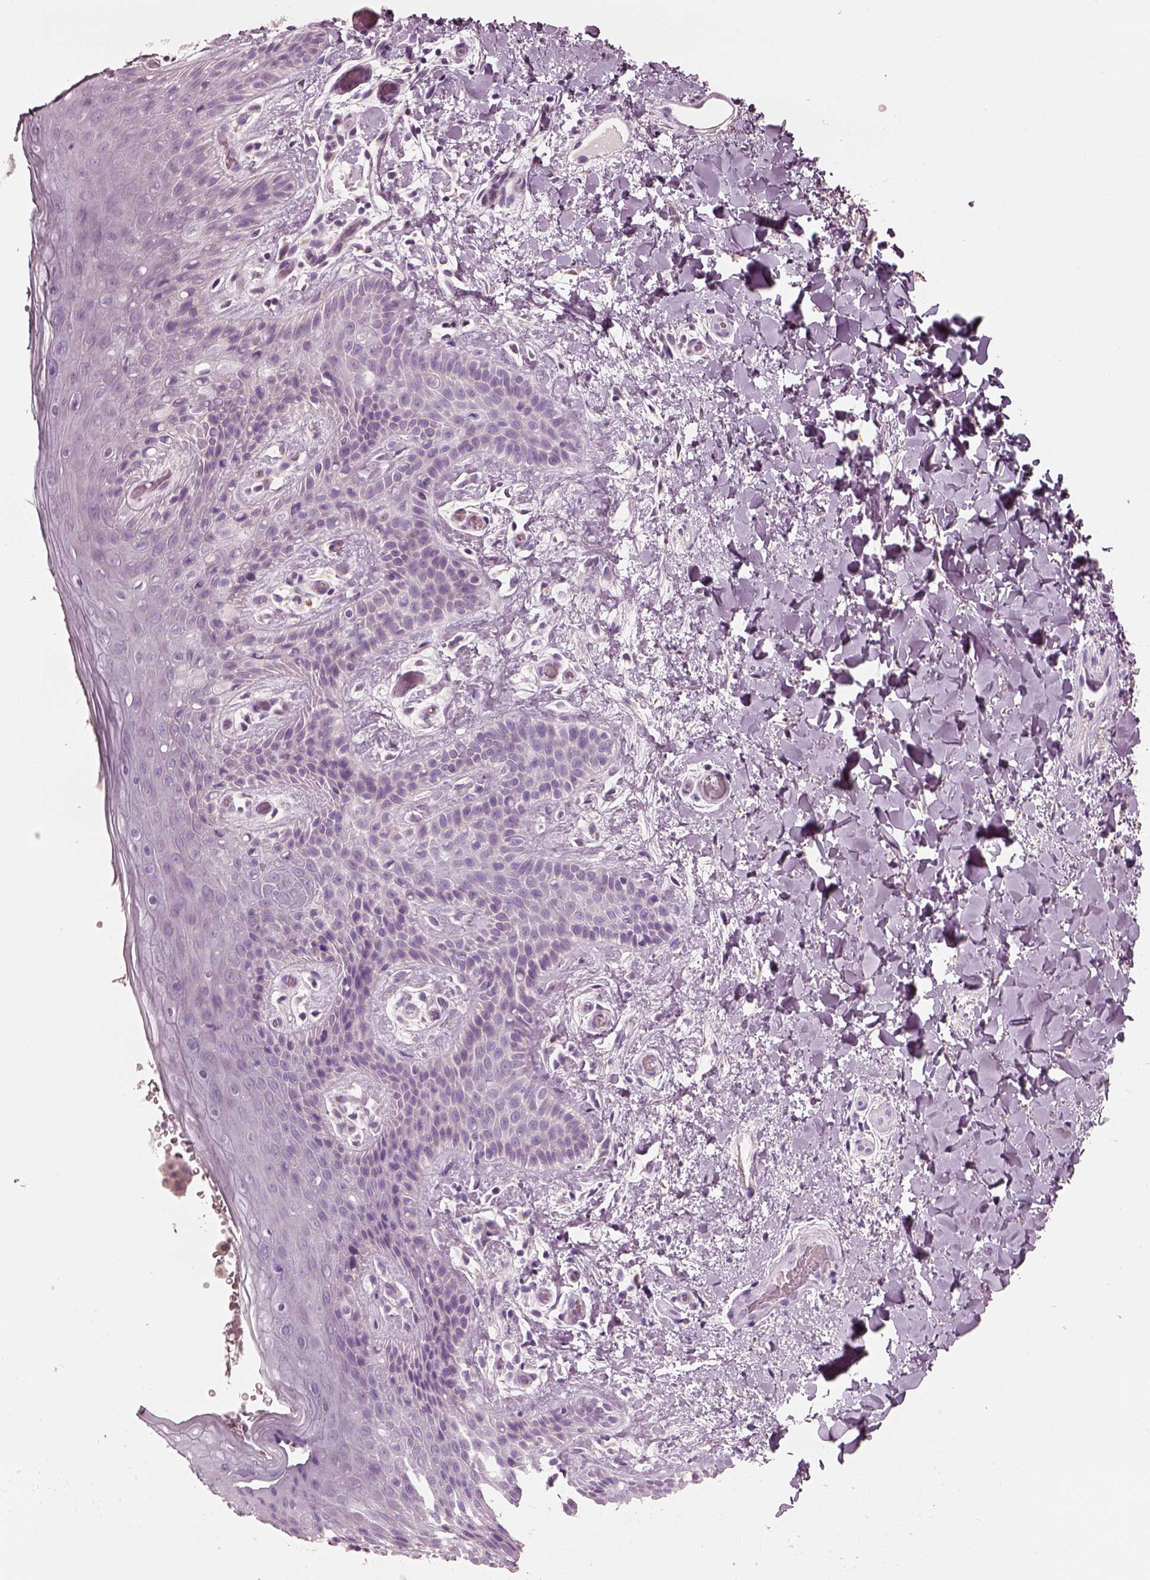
{"staining": {"intensity": "negative", "quantity": "none", "location": "none"}, "tissue": "skin", "cell_type": "Epidermal cells", "image_type": "normal", "snomed": [{"axis": "morphology", "description": "Normal tissue, NOS"}, {"axis": "topography", "description": "Anal"}], "caption": "This is an immunohistochemistry (IHC) micrograph of normal skin. There is no staining in epidermal cells.", "gene": "PNOC", "patient": {"sex": "male", "age": 36}}